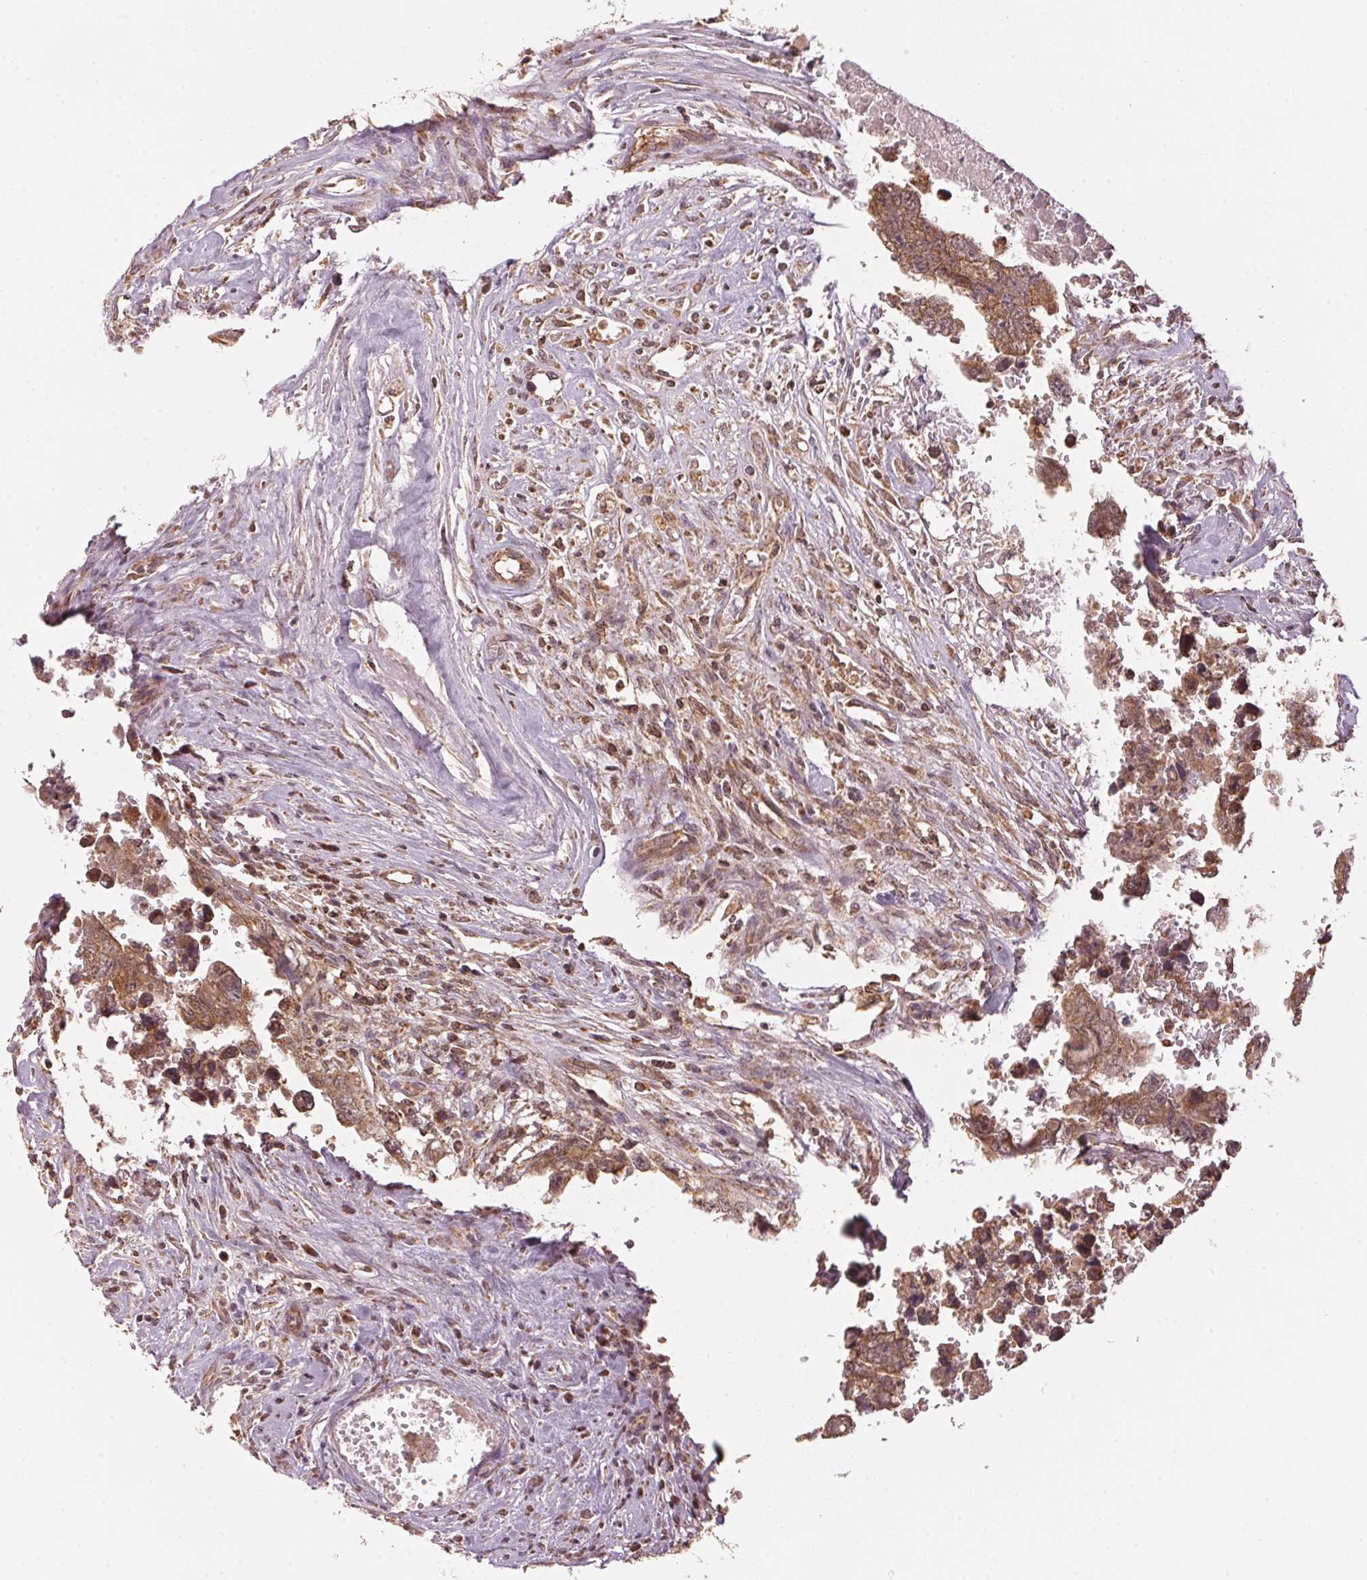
{"staining": {"intensity": "moderate", "quantity": ">75%", "location": "cytoplasmic/membranous"}, "tissue": "testis cancer", "cell_type": "Tumor cells", "image_type": "cancer", "snomed": [{"axis": "morphology", "description": "Carcinoma, Embryonal, NOS"}, {"axis": "topography", "description": "Testis"}], "caption": "Approximately >75% of tumor cells in human testis cancer (embryonal carcinoma) show moderate cytoplasmic/membranous protein expression as visualized by brown immunohistochemical staining.", "gene": "ARHGAP6", "patient": {"sex": "male", "age": 22}}